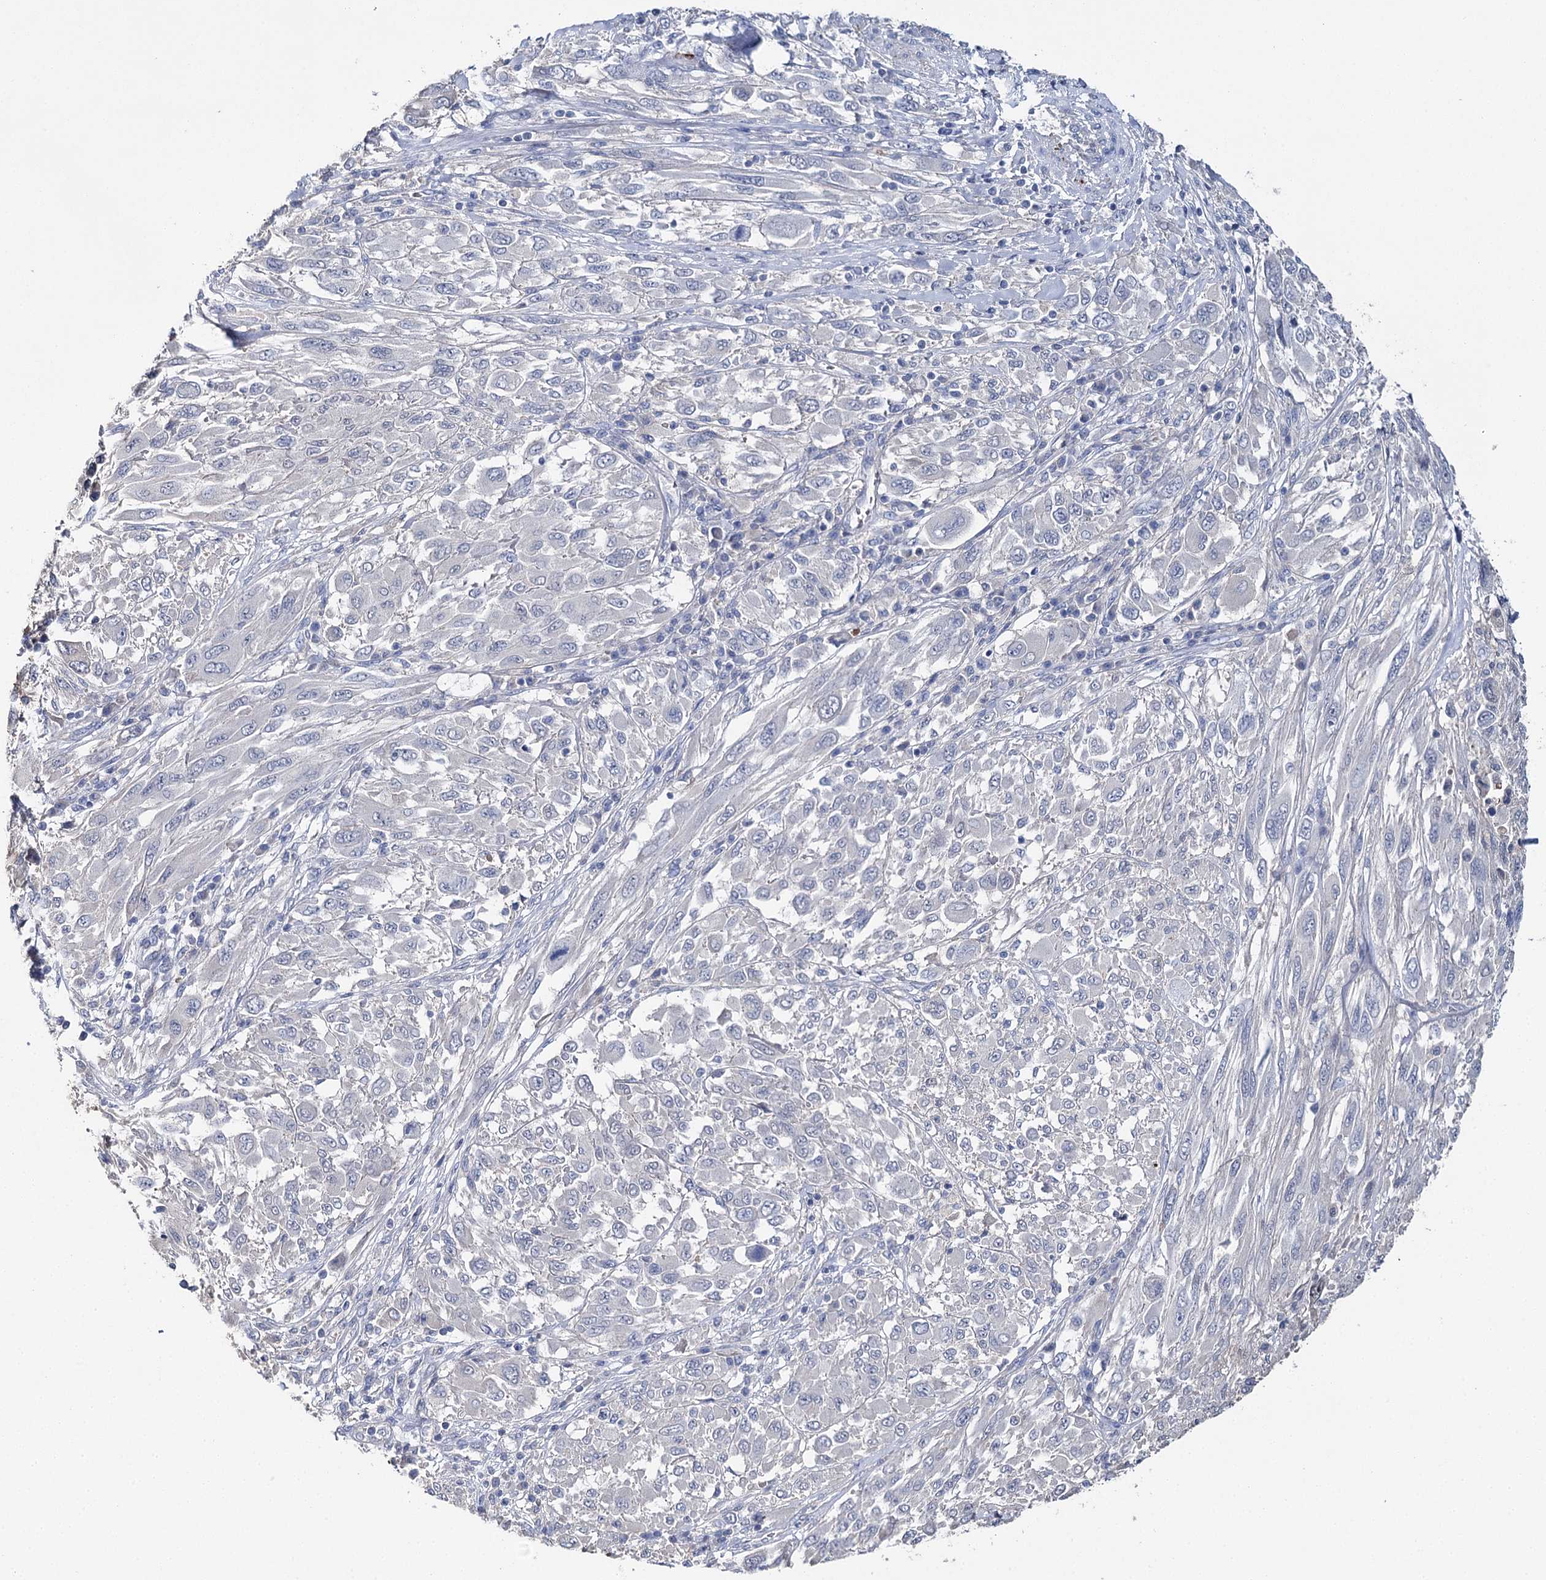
{"staining": {"intensity": "negative", "quantity": "none", "location": "none"}, "tissue": "melanoma", "cell_type": "Tumor cells", "image_type": "cancer", "snomed": [{"axis": "morphology", "description": "Malignant melanoma, NOS"}, {"axis": "topography", "description": "Skin"}], "caption": "Protein analysis of malignant melanoma demonstrates no significant positivity in tumor cells.", "gene": "EPYC", "patient": {"sex": "female", "age": 91}}